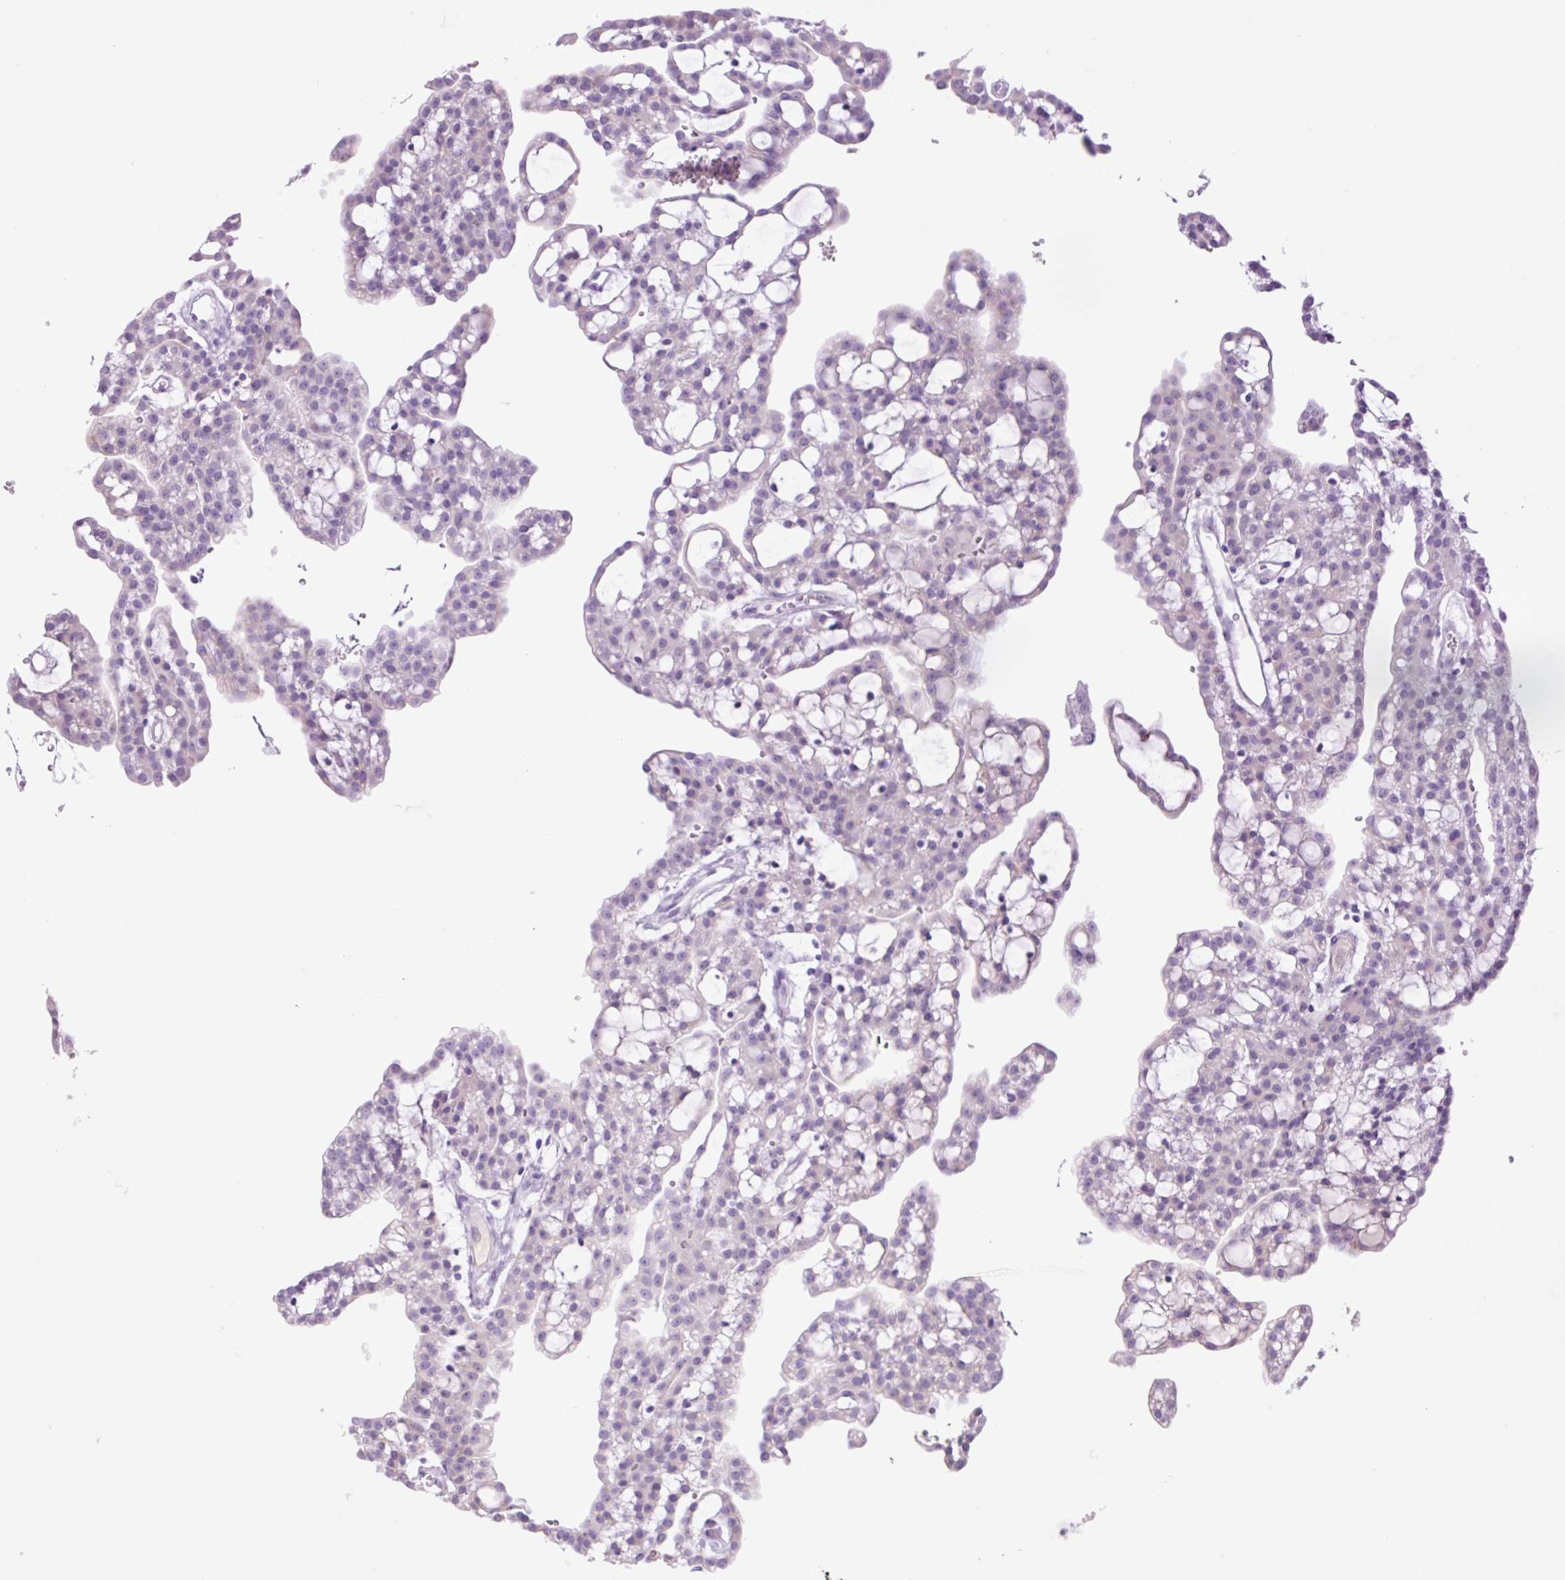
{"staining": {"intensity": "negative", "quantity": "none", "location": "none"}, "tissue": "renal cancer", "cell_type": "Tumor cells", "image_type": "cancer", "snomed": [{"axis": "morphology", "description": "Adenocarcinoma, NOS"}, {"axis": "topography", "description": "Kidney"}], "caption": "DAB immunohistochemical staining of human renal cancer displays no significant staining in tumor cells.", "gene": "MFSD3", "patient": {"sex": "male", "age": 63}}